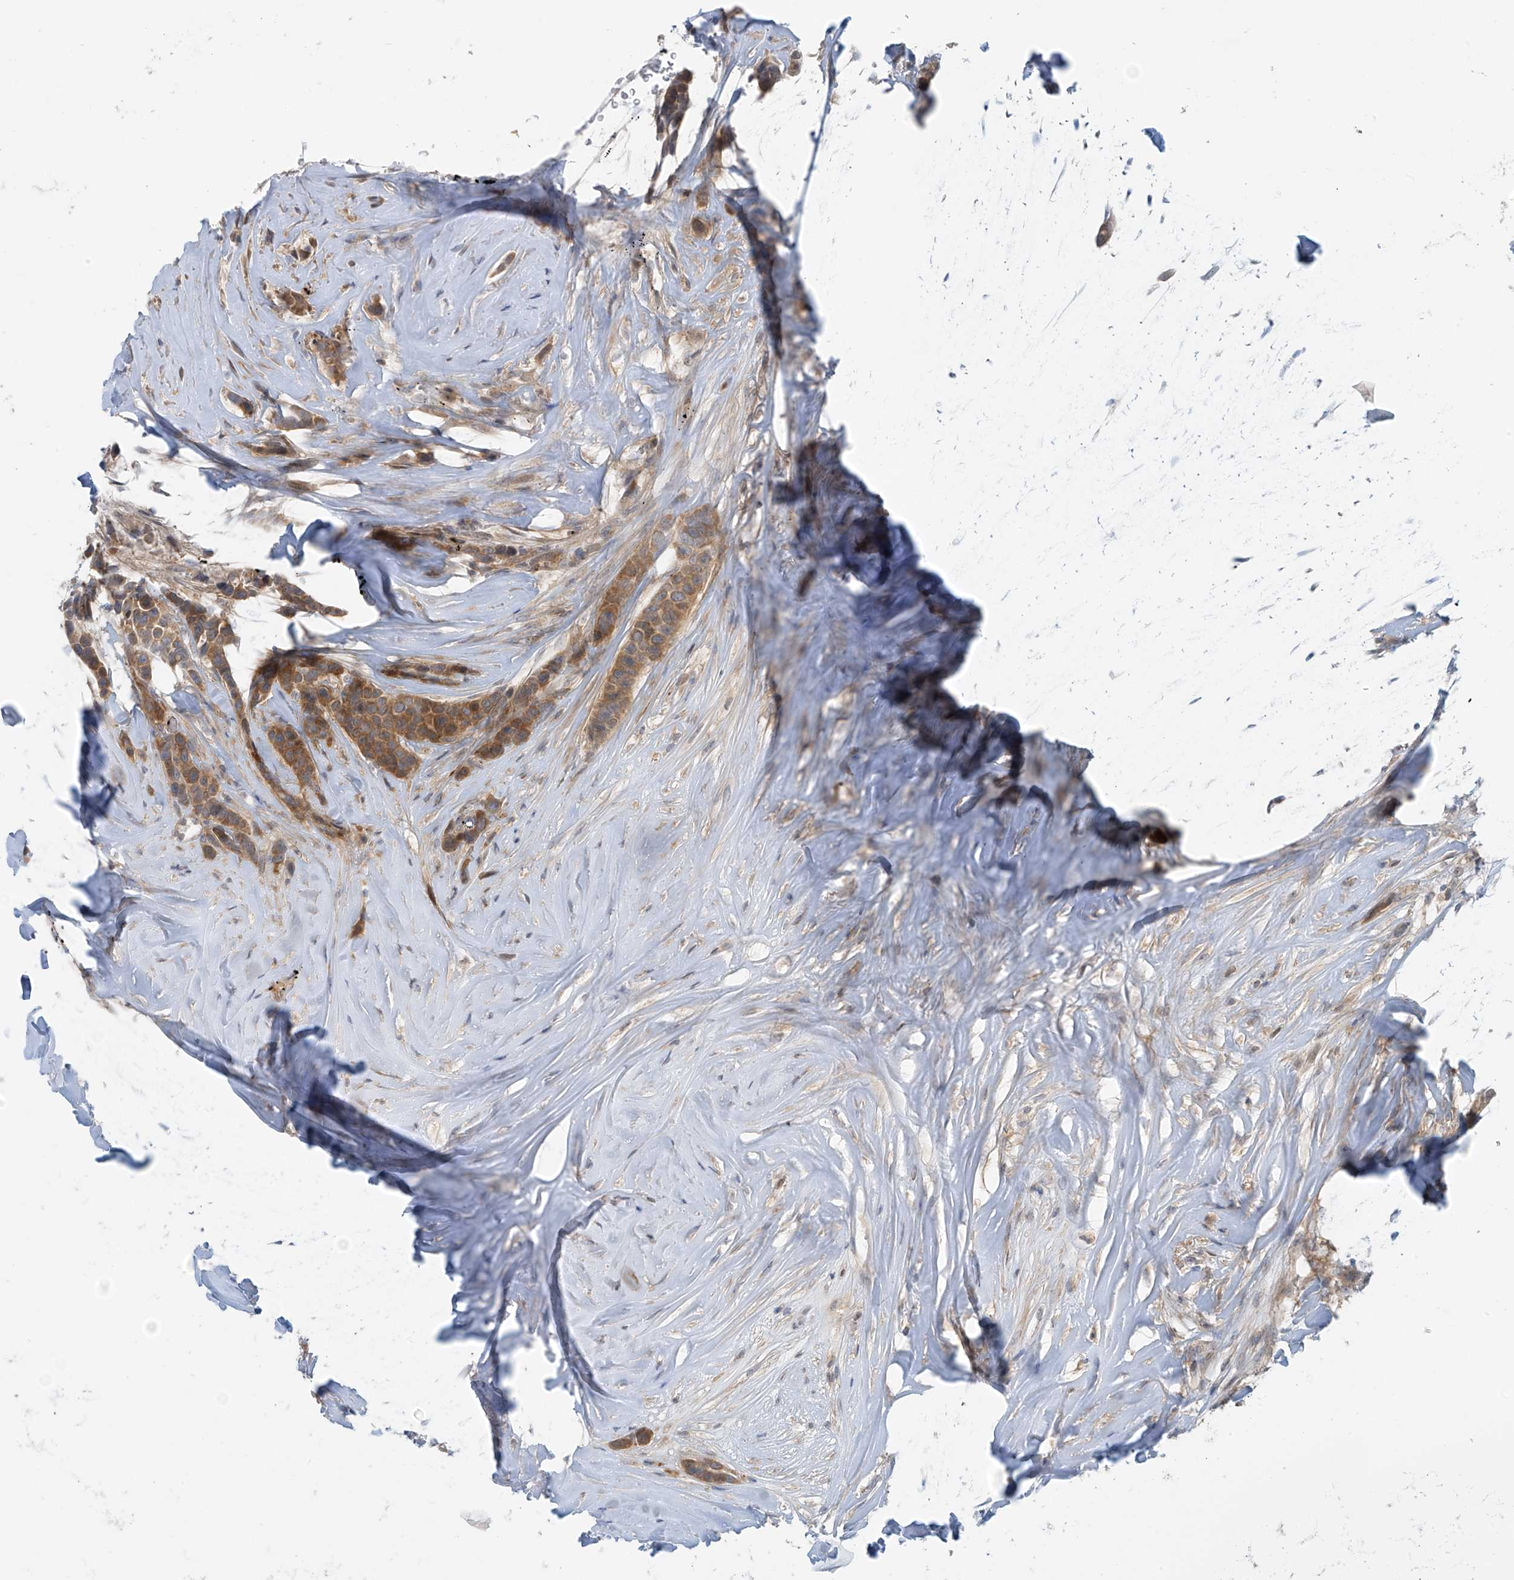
{"staining": {"intensity": "moderate", "quantity": ">75%", "location": "cytoplasmic/membranous"}, "tissue": "breast cancer", "cell_type": "Tumor cells", "image_type": "cancer", "snomed": [{"axis": "morphology", "description": "Lobular carcinoma"}, {"axis": "topography", "description": "Breast"}], "caption": "Protein staining displays moderate cytoplasmic/membranous expression in approximately >75% of tumor cells in lobular carcinoma (breast). (Stains: DAB in brown, nuclei in blue, Microscopy: brightfield microscopy at high magnification).", "gene": "FSD1L", "patient": {"sex": "female", "age": 51}}